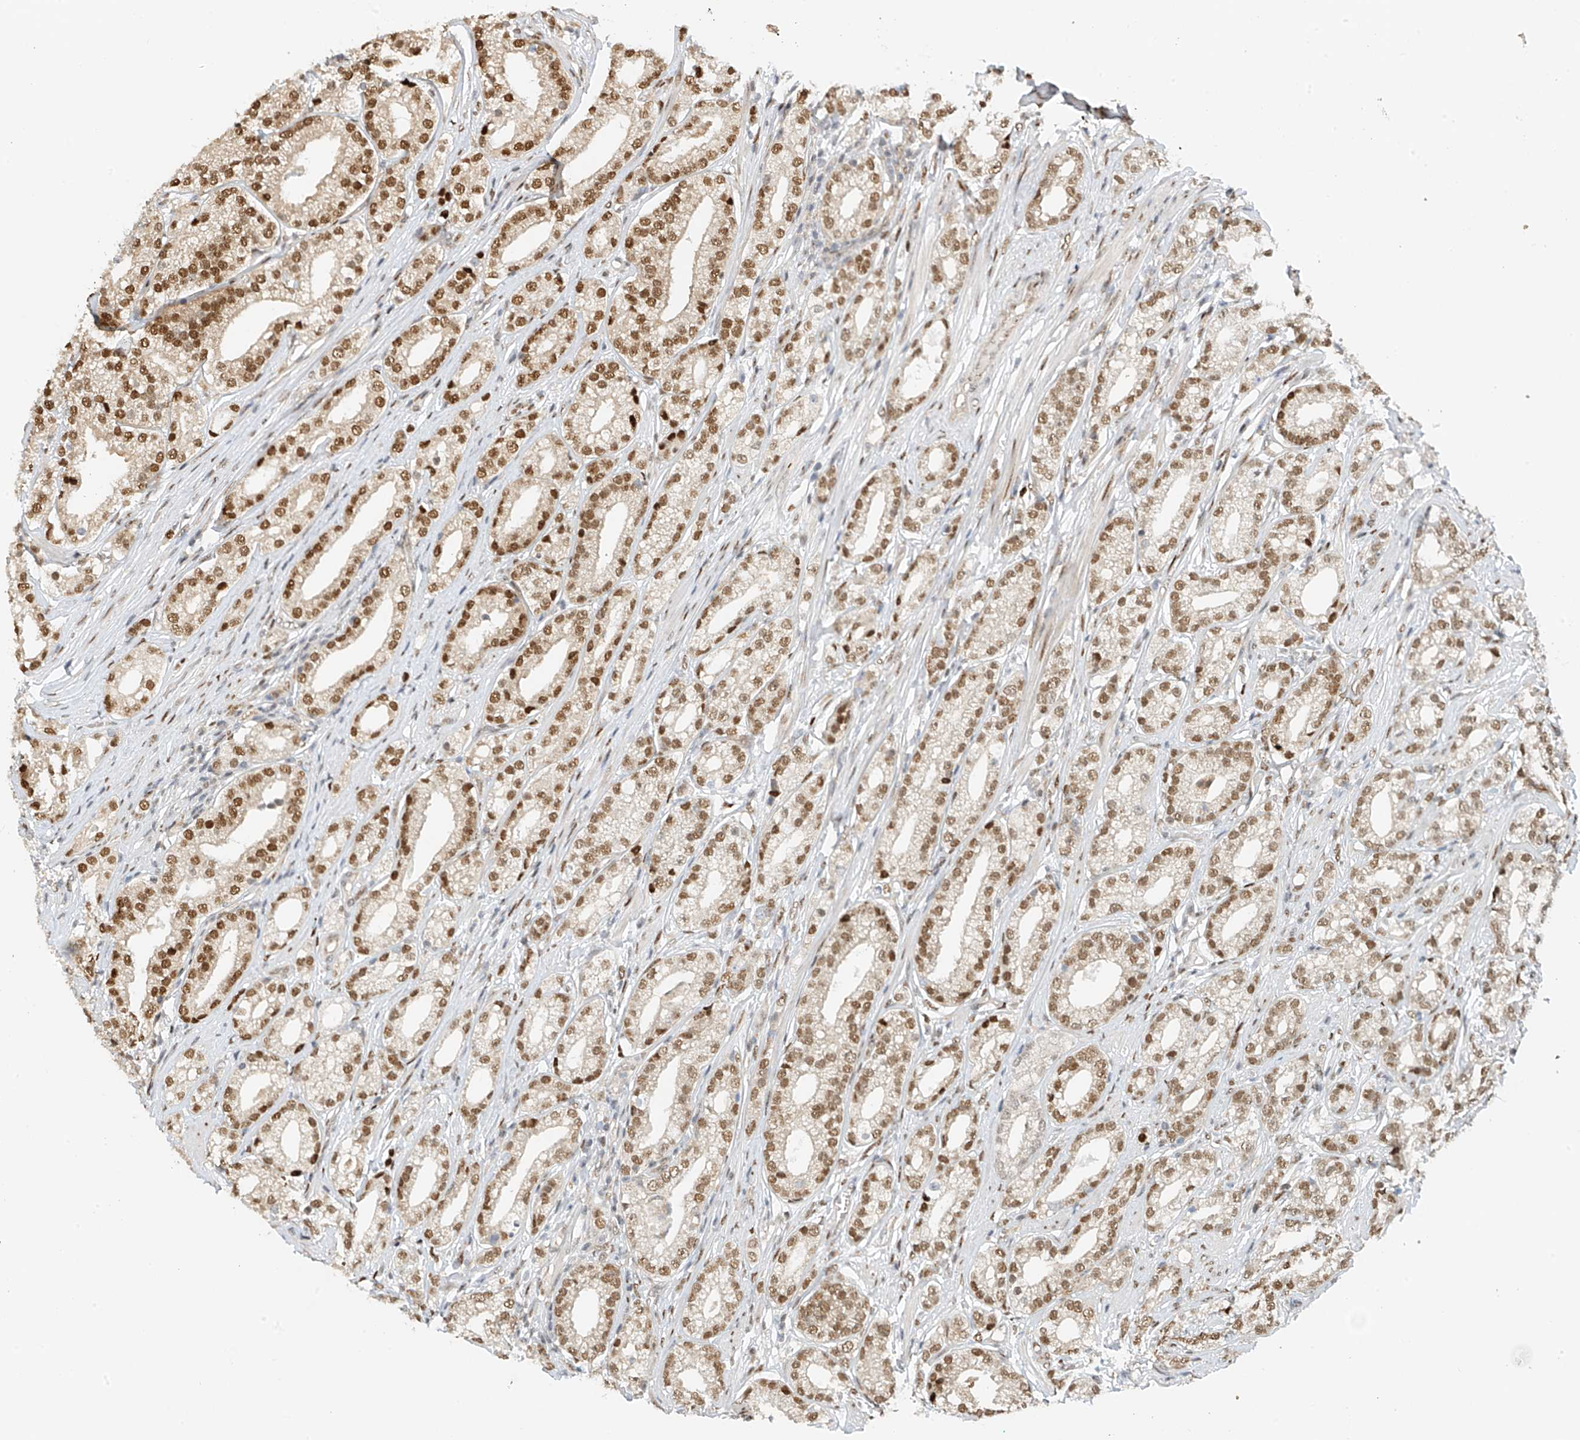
{"staining": {"intensity": "strong", "quantity": "25%-75%", "location": "nuclear"}, "tissue": "prostate cancer", "cell_type": "Tumor cells", "image_type": "cancer", "snomed": [{"axis": "morphology", "description": "Adenocarcinoma, High grade"}, {"axis": "topography", "description": "Prostate"}], "caption": "IHC (DAB (3,3'-diaminobenzidine)) staining of human prostate cancer (high-grade adenocarcinoma) reveals strong nuclear protein positivity in approximately 25%-75% of tumor cells.", "gene": "ZNF514", "patient": {"sex": "male", "age": 69}}